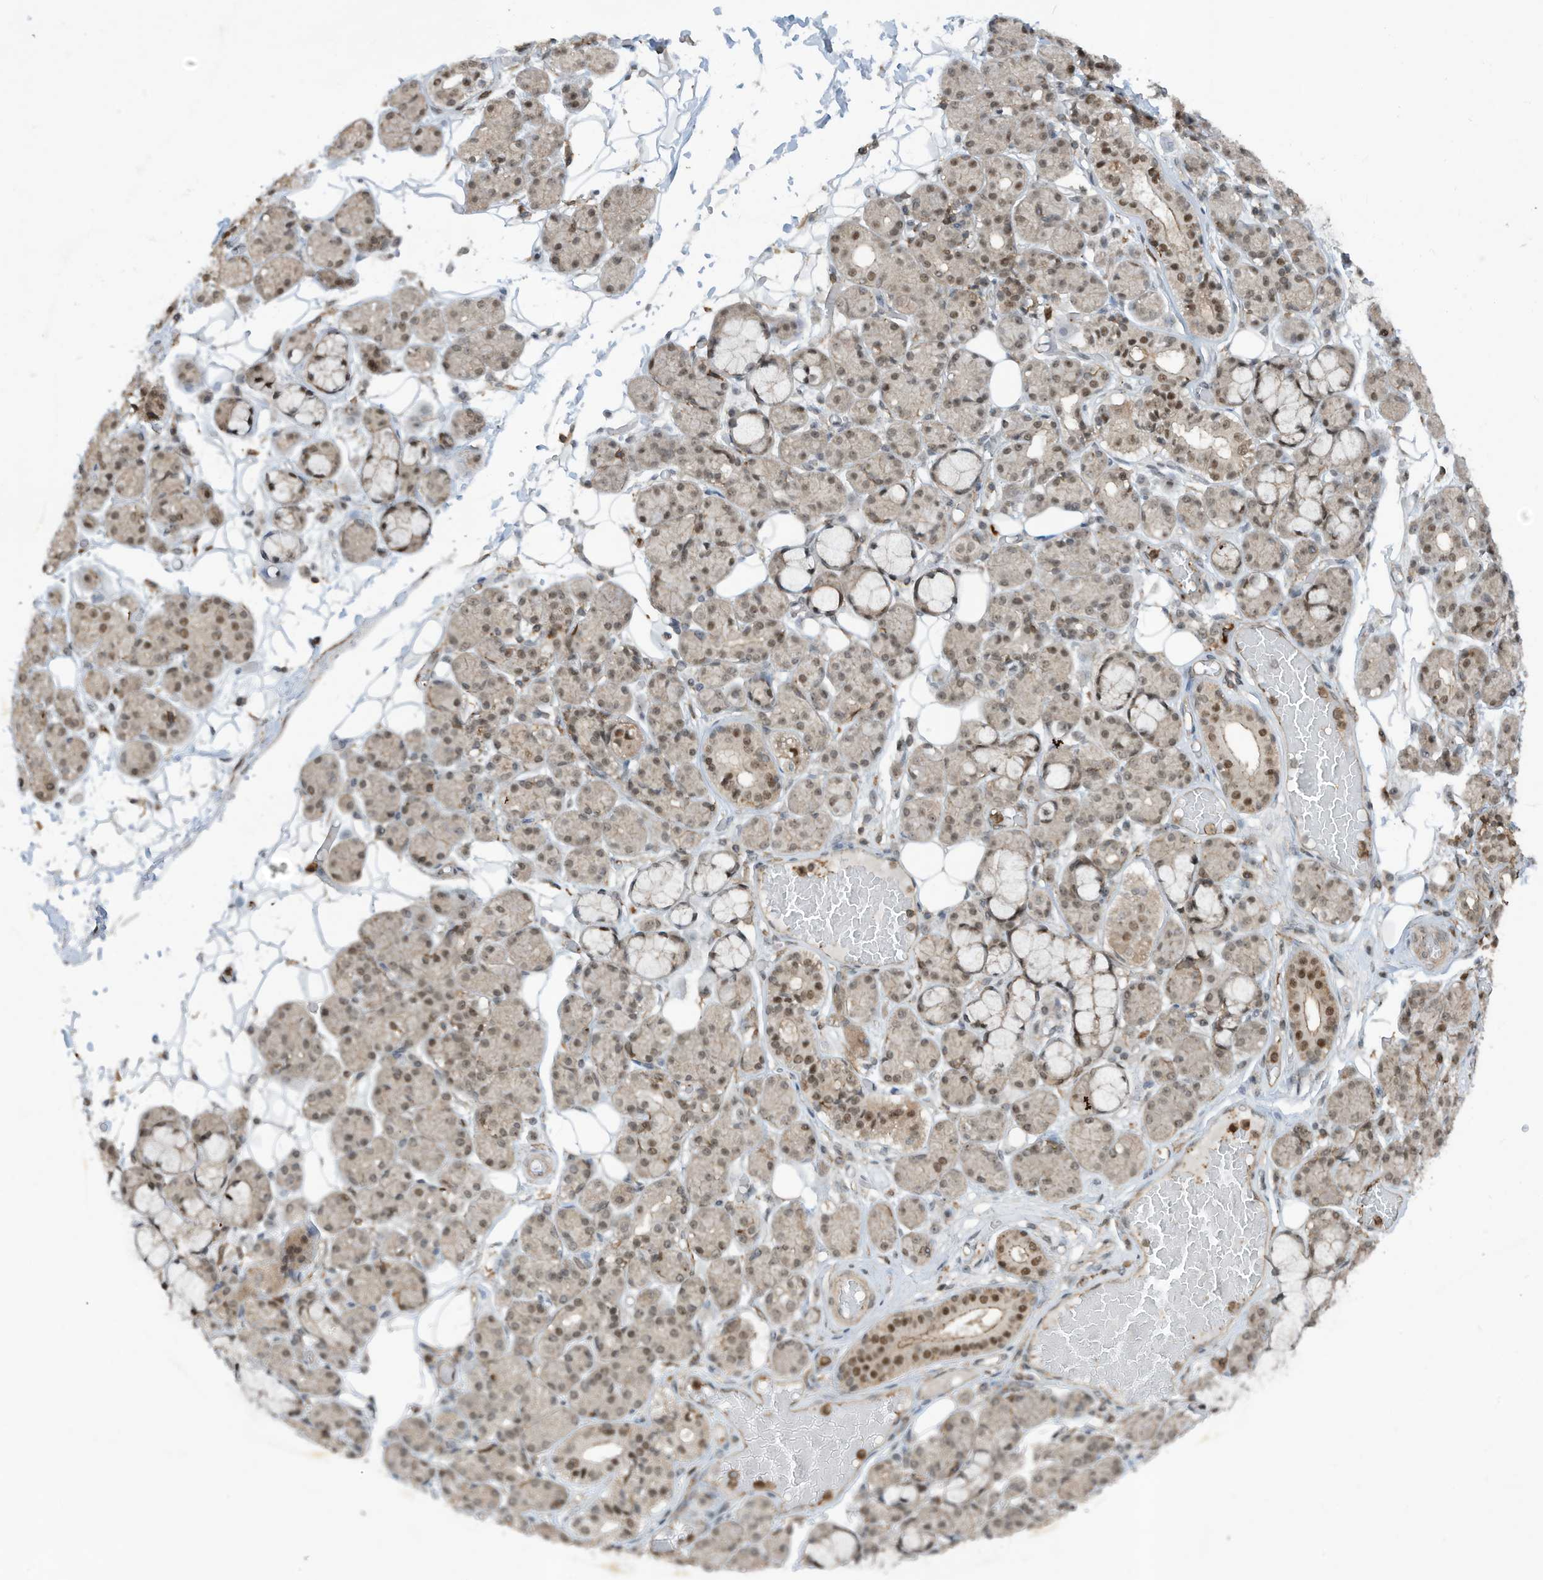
{"staining": {"intensity": "moderate", "quantity": ">75%", "location": "nuclear"}, "tissue": "salivary gland", "cell_type": "Glandular cells", "image_type": "normal", "snomed": [{"axis": "morphology", "description": "Normal tissue, NOS"}, {"axis": "topography", "description": "Salivary gland"}], "caption": "Immunohistochemistry staining of normal salivary gland, which reveals medium levels of moderate nuclear staining in approximately >75% of glandular cells indicating moderate nuclear protein positivity. The staining was performed using DAB (3,3'-diaminobenzidine) (brown) for protein detection and nuclei were counterstained in hematoxylin (blue).", "gene": "REPIN1", "patient": {"sex": "male", "age": 63}}